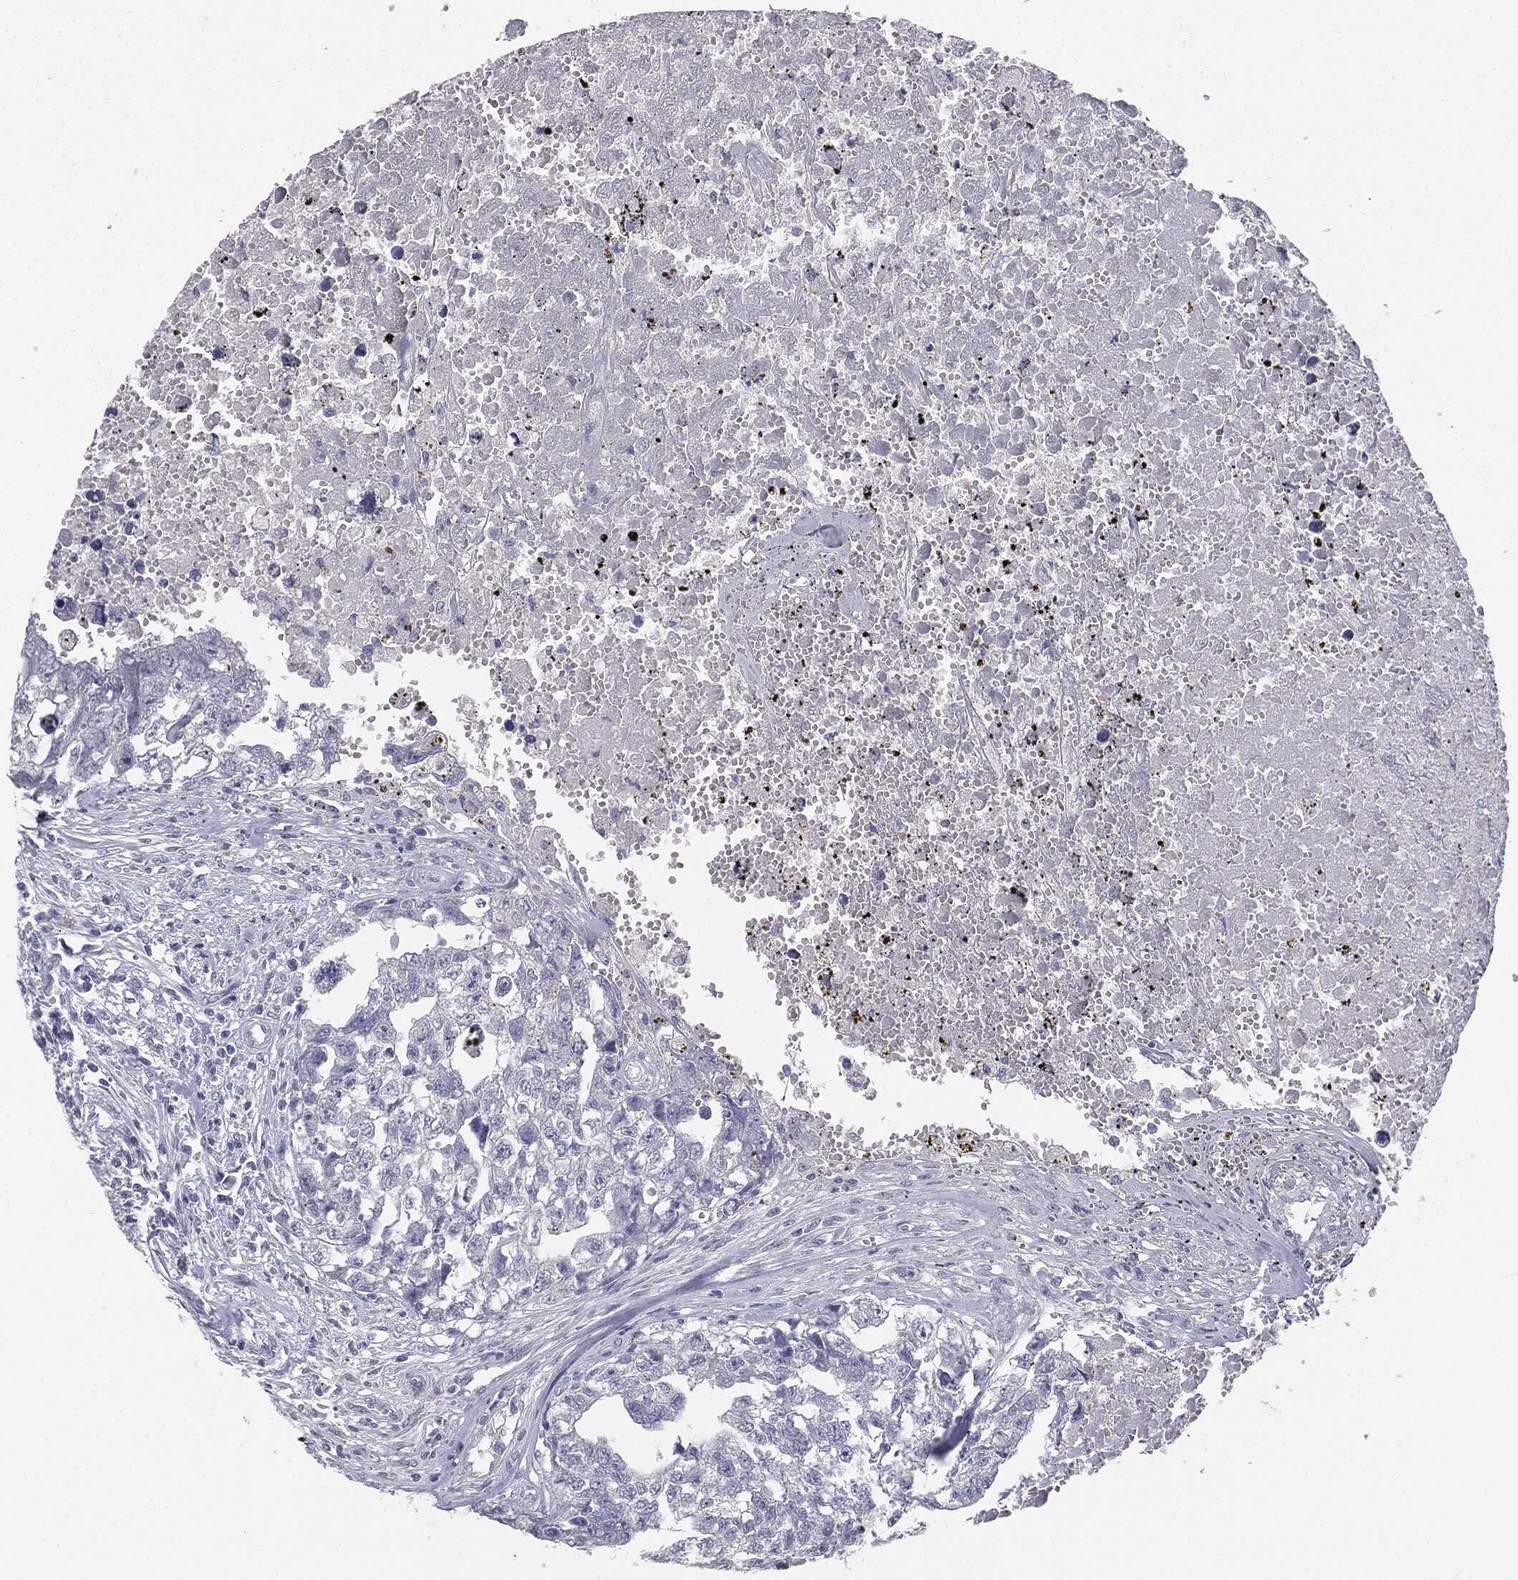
{"staining": {"intensity": "negative", "quantity": "none", "location": "none"}, "tissue": "testis cancer", "cell_type": "Tumor cells", "image_type": "cancer", "snomed": [{"axis": "morphology", "description": "Seminoma, NOS"}, {"axis": "morphology", "description": "Carcinoma, Embryonal, NOS"}, {"axis": "topography", "description": "Testis"}], "caption": "DAB (3,3'-diaminobenzidine) immunohistochemical staining of human embryonal carcinoma (testis) demonstrates no significant expression in tumor cells.", "gene": "MUC1", "patient": {"sex": "male", "age": 22}}